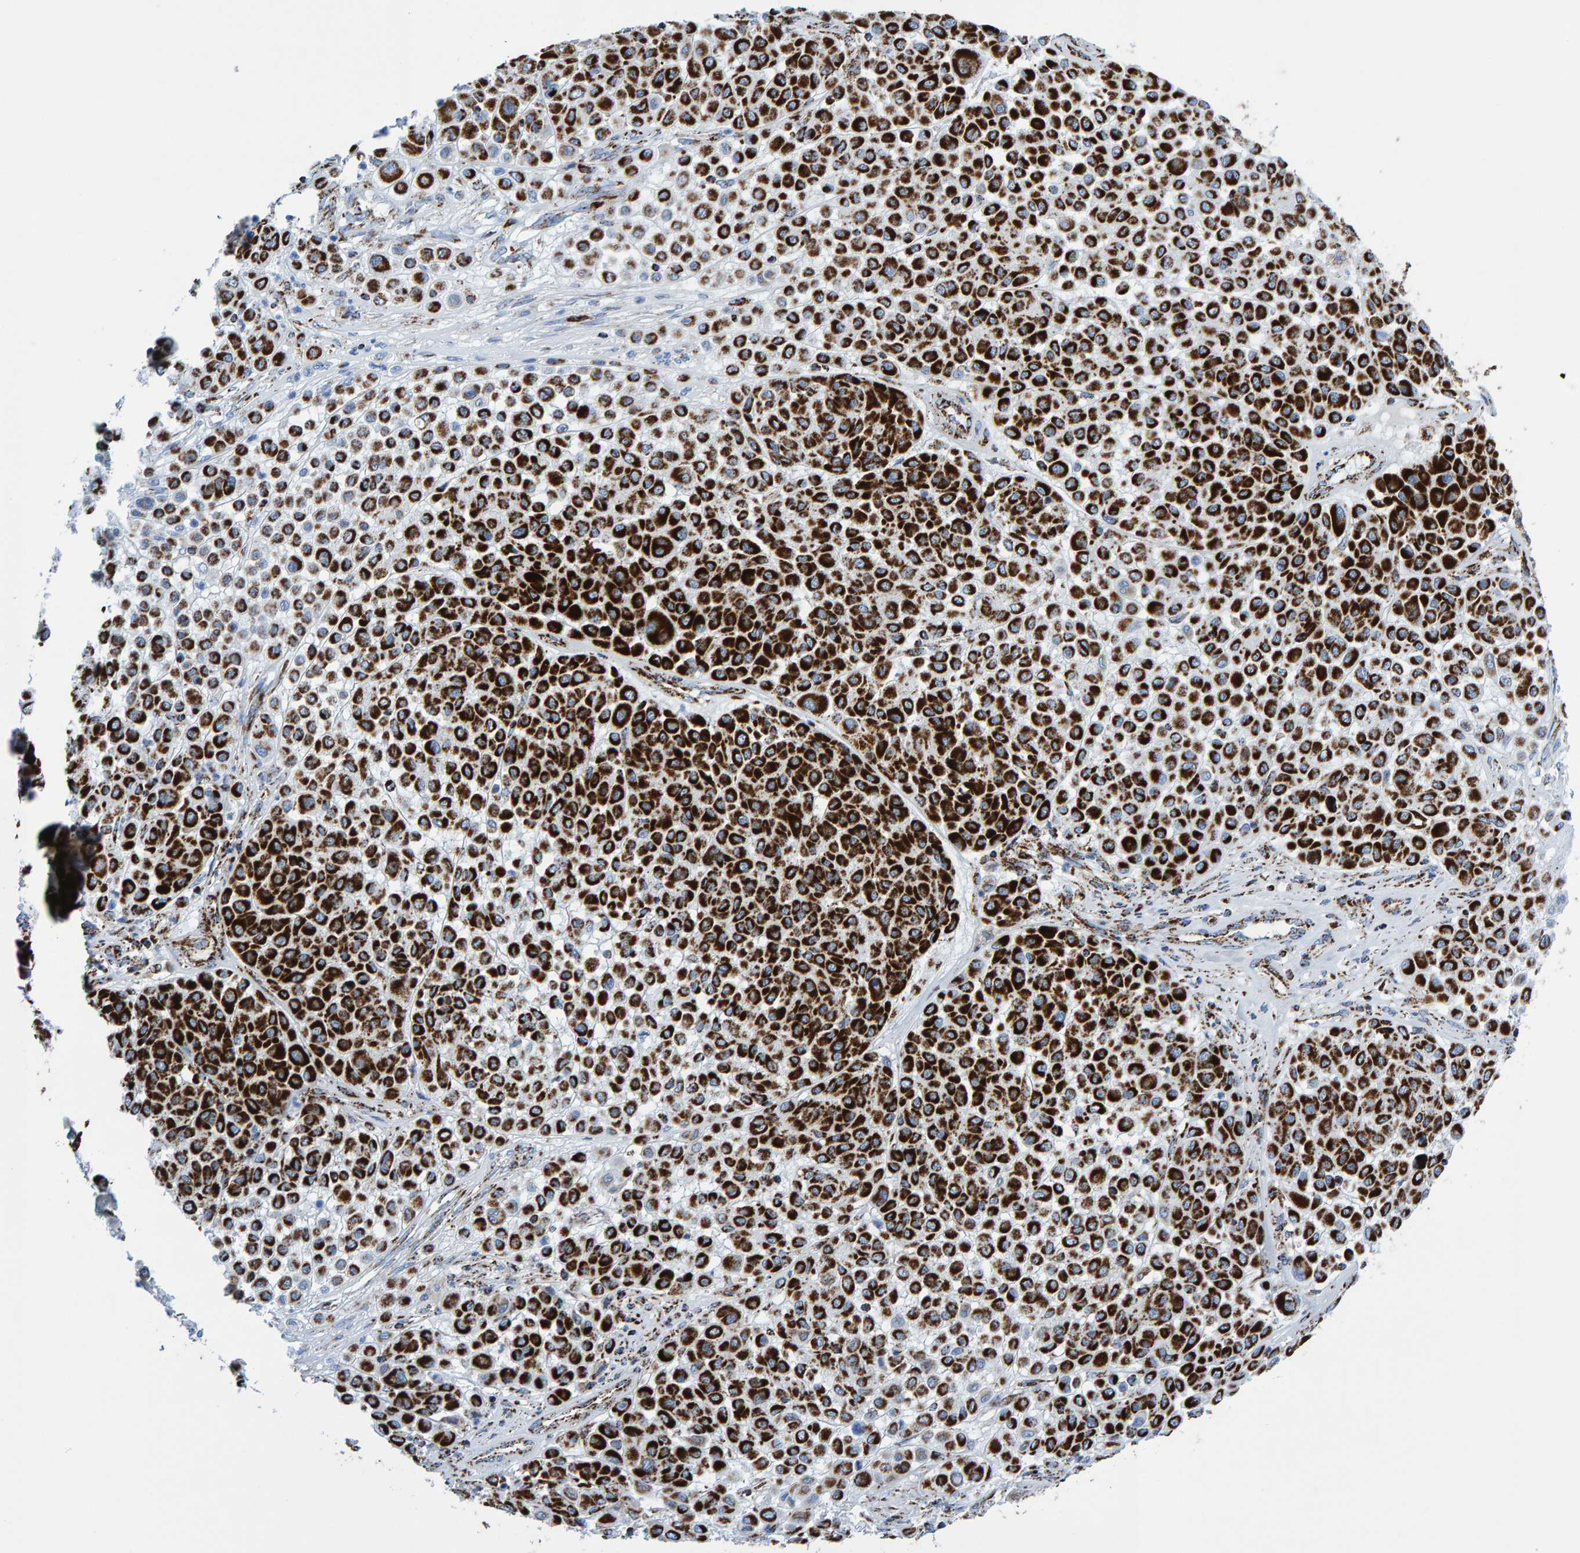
{"staining": {"intensity": "strong", "quantity": ">75%", "location": "cytoplasmic/membranous"}, "tissue": "melanoma", "cell_type": "Tumor cells", "image_type": "cancer", "snomed": [{"axis": "morphology", "description": "Malignant melanoma, Metastatic site"}, {"axis": "topography", "description": "Soft tissue"}], "caption": "Immunohistochemistry (IHC) micrograph of neoplastic tissue: melanoma stained using immunohistochemistry (IHC) displays high levels of strong protein expression localized specifically in the cytoplasmic/membranous of tumor cells, appearing as a cytoplasmic/membranous brown color.", "gene": "ENSG00000262660", "patient": {"sex": "male", "age": 41}}